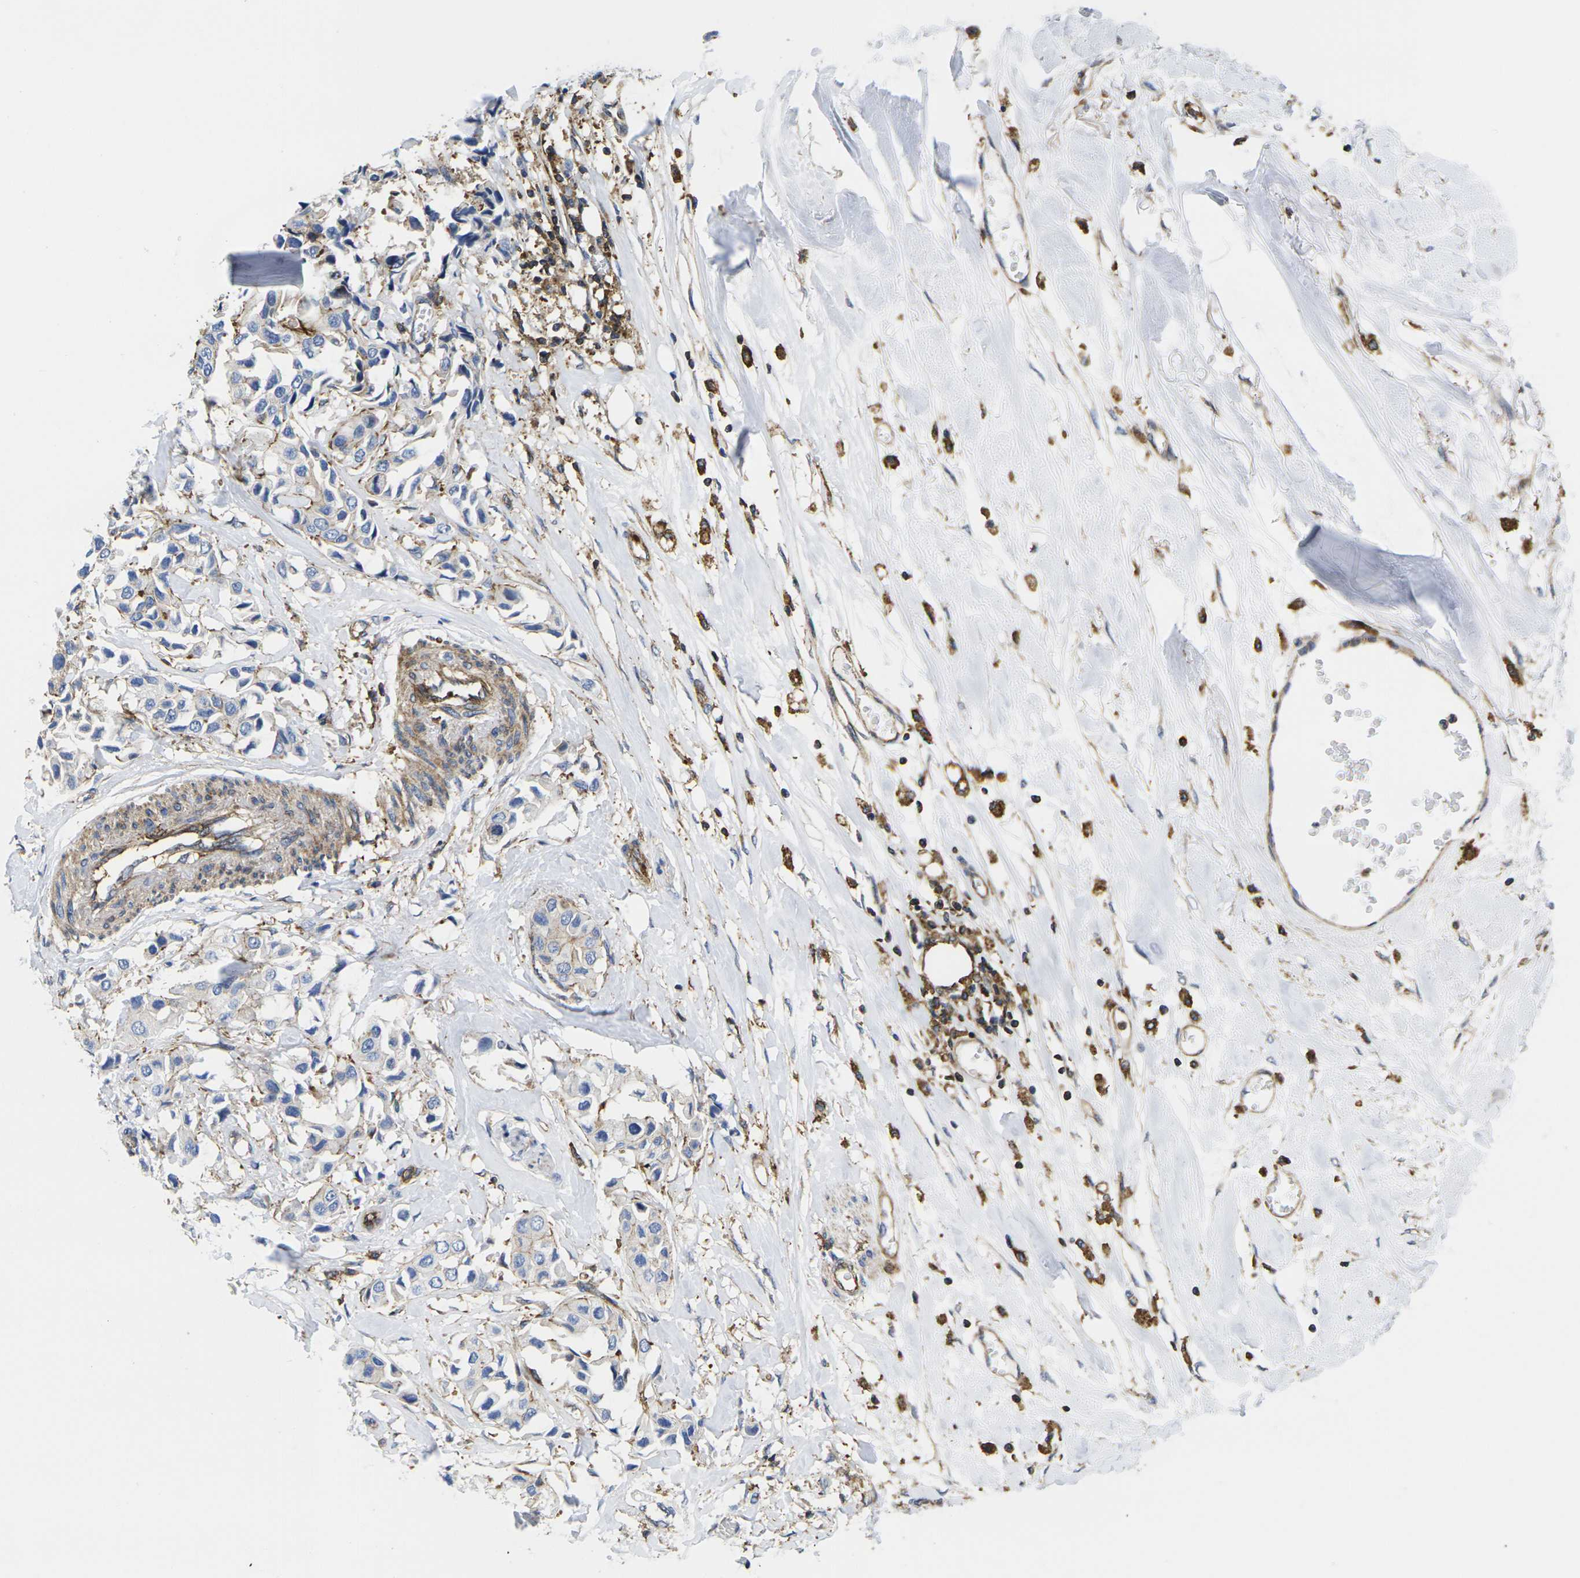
{"staining": {"intensity": "weak", "quantity": "<25%", "location": "cytoplasmic/membranous"}, "tissue": "breast cancer", "cell_type": "Tumor cells", "image_type": "cancer", "snomed": [{"axis": "morphology", "description": "Duct carcinoma"}, {"axis": "topography", "description": "Breast"}], "caption": "Immunohistochemical staining of infiltrating ductal carcinoma (breast) reveals no significant staining in tumor cells.", "gene": "IQGAP1", "patient": {"sex": "female", "age": 80}}